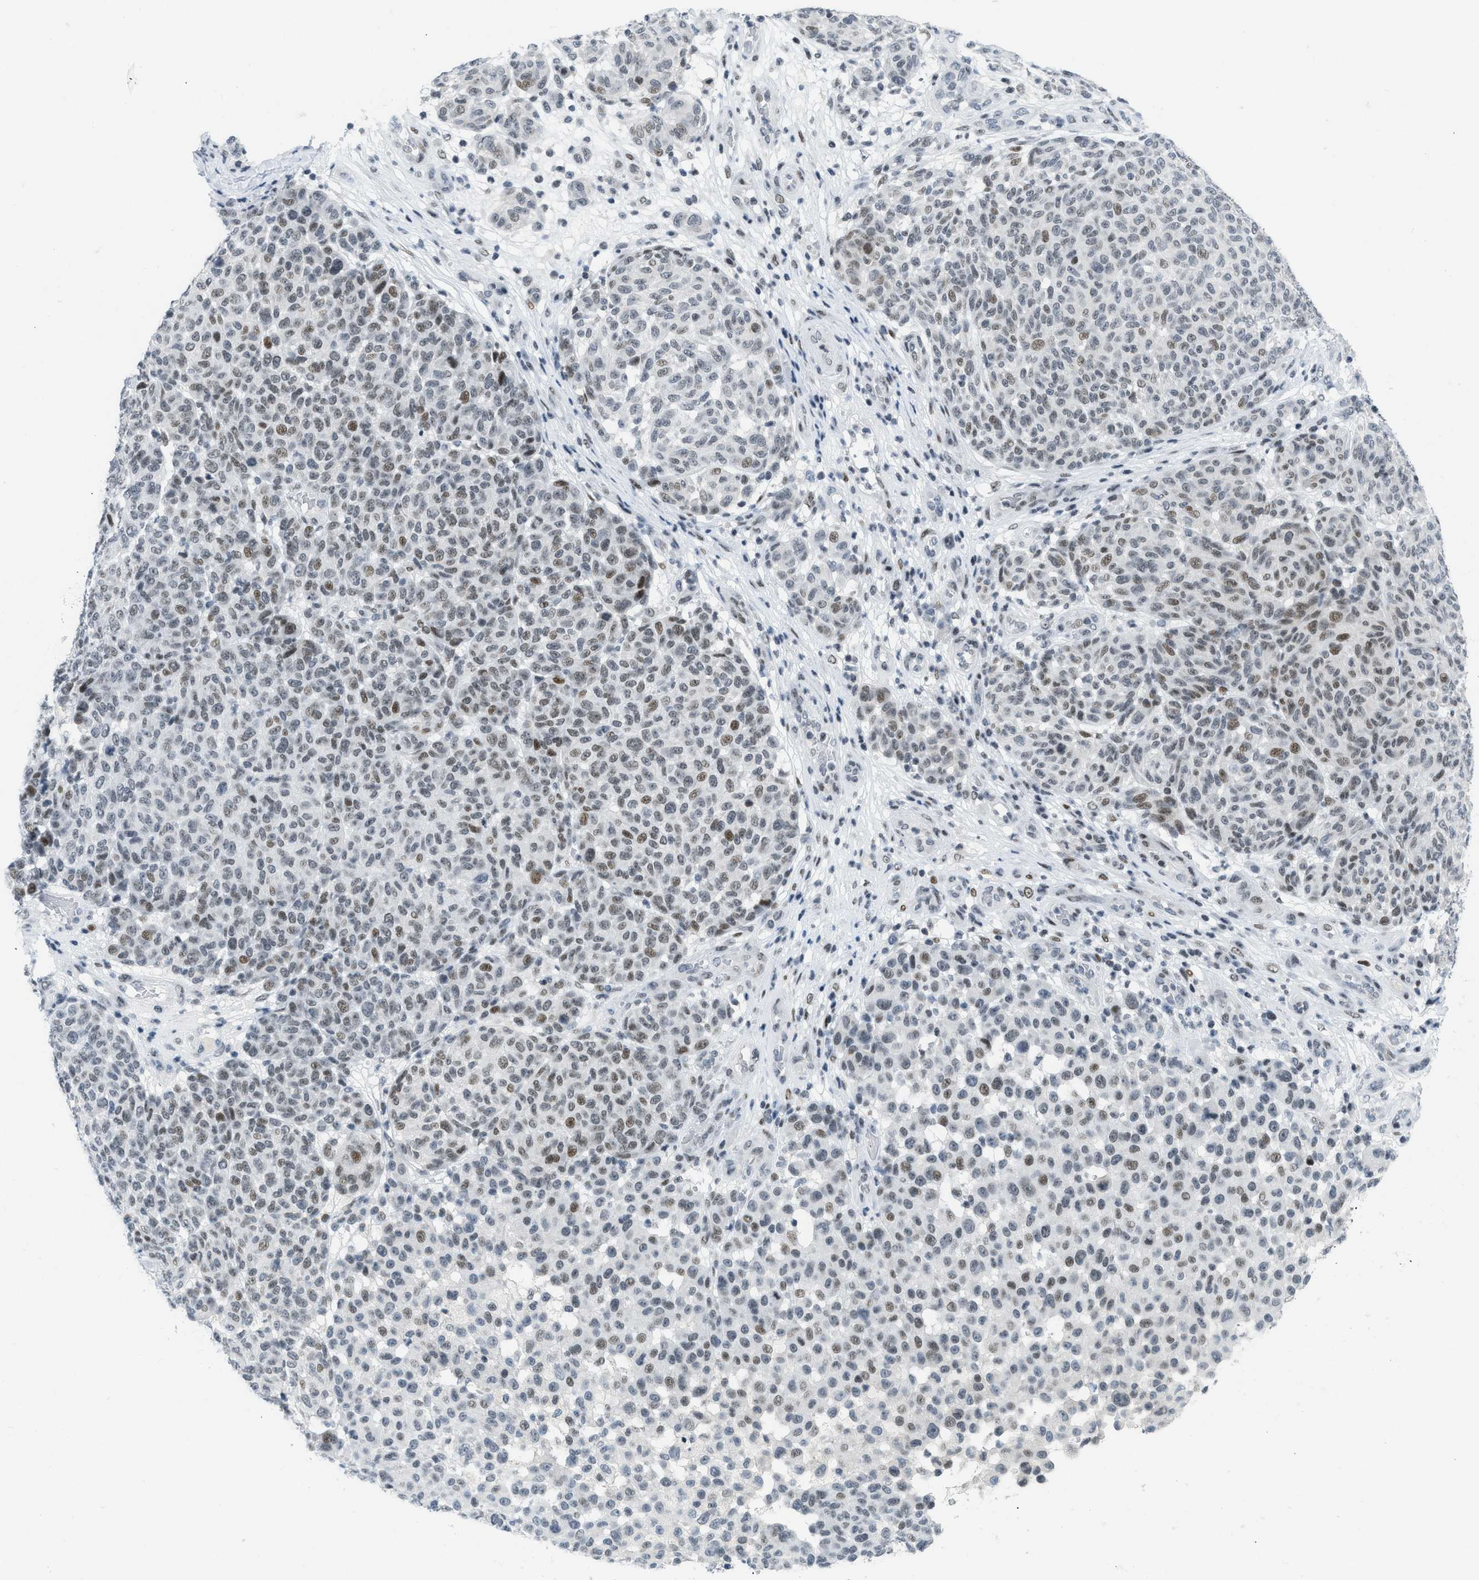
{"staining": {"intensity": "moderate", "quantity": "25%-75%", "location": "nuclear"}, "tissue": "melanoma", "cell_type": "Tumor cells", "image_type": "cancer", "snomed": [{"axis": "morphology", "description": "Malignant melanoma, NOS"}, {"axis": "topography", "description": "Skin"}], "caption": "This is a photomicrograph of immunohistochemistry staining of malignant melanoma, which shows moderate expression in the nuclear of tumor cells.", "gene": "PBX1", "patient": {"sex": "male", "age": 59}}